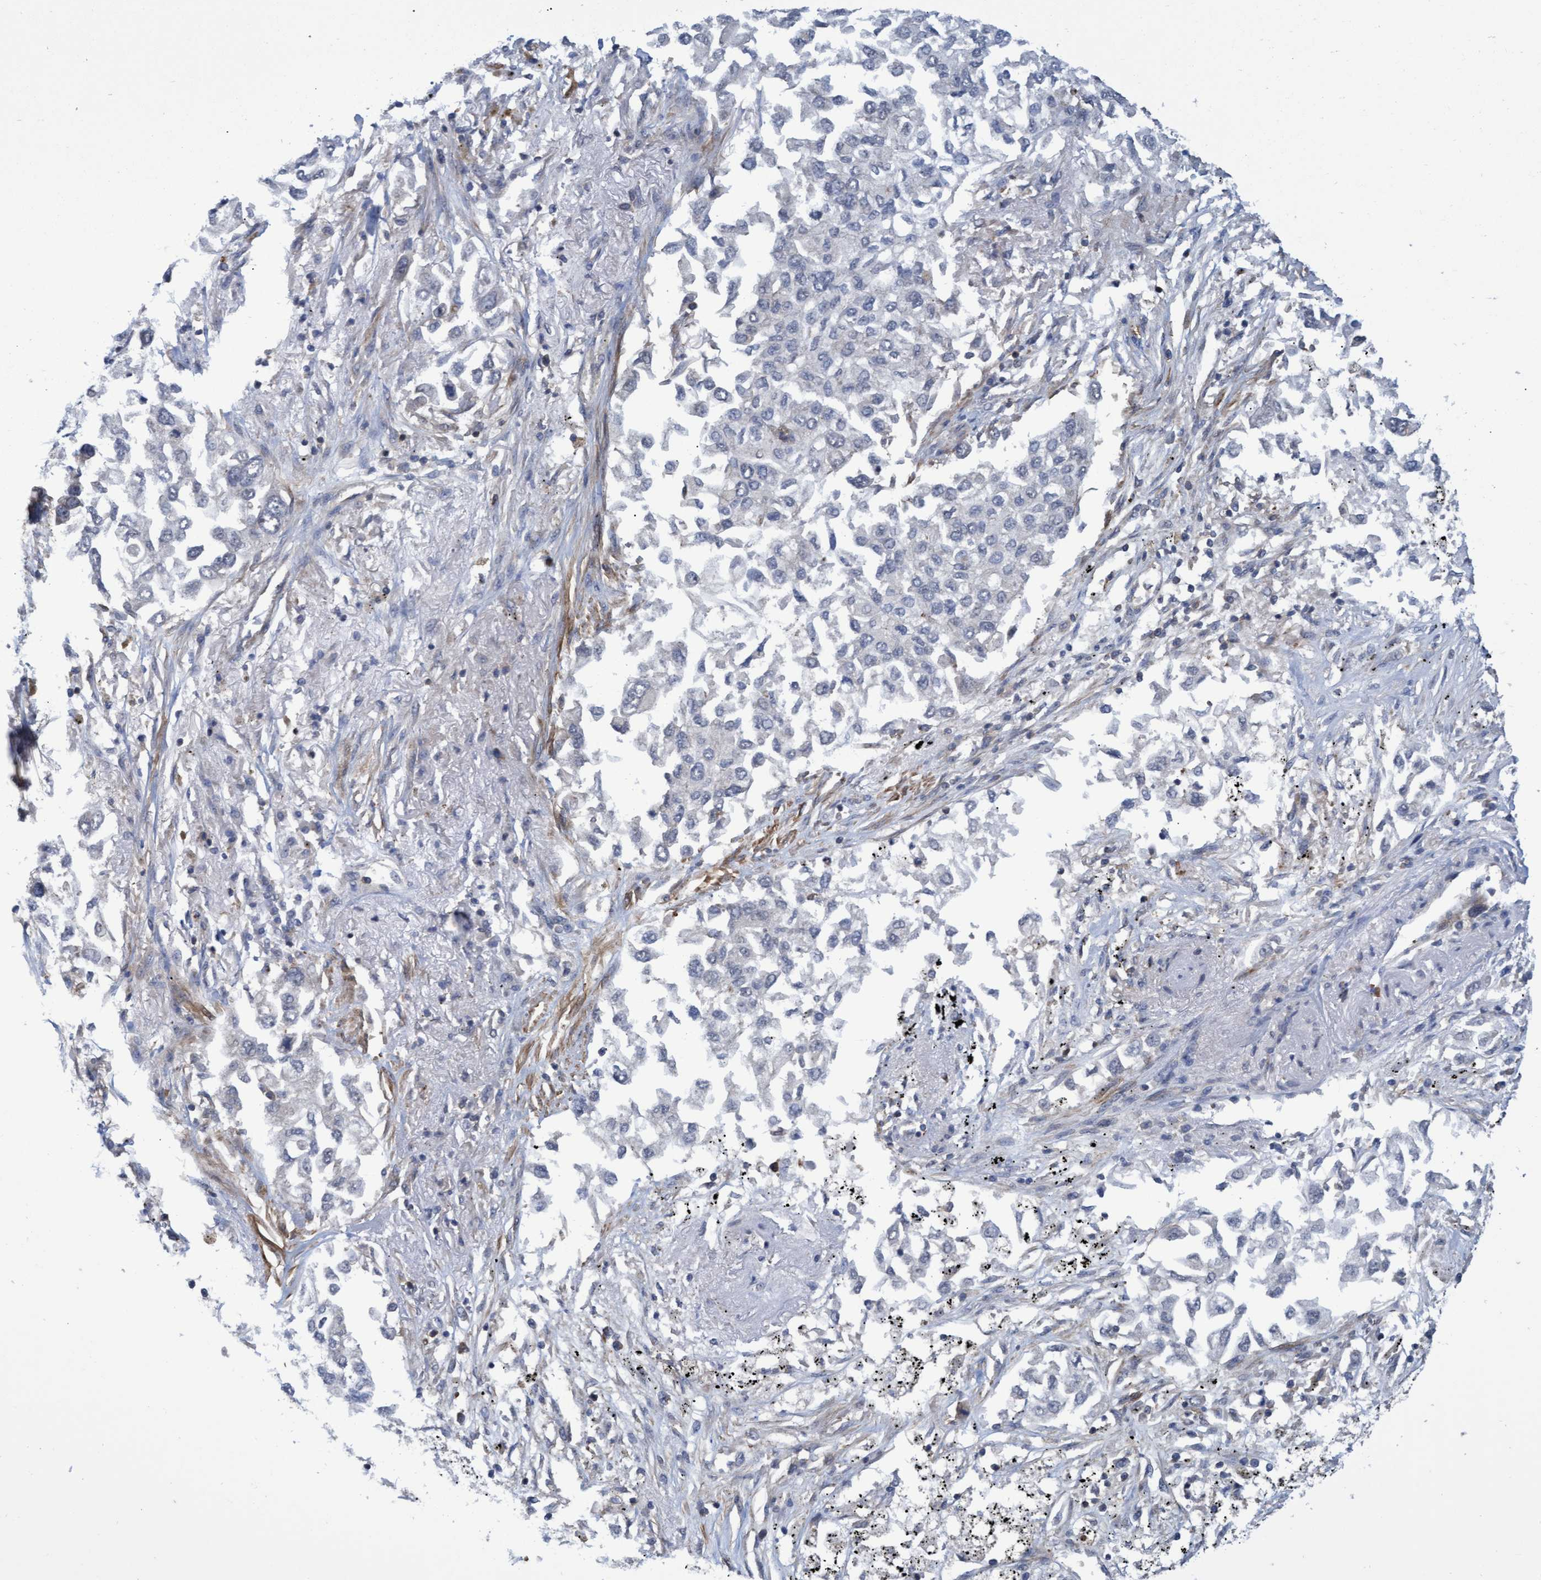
{"staining": {"intensity": "negative", "quantity": "none", "location": "none"}, "tissue": "lung cancer", "cell_type": "Tumor cells", "image_type": "cancer", "snomed": [{"axis": "morphology", "description": "Inflammation, NOS"}, {"axis": "morphology", "description": "Adenocarcinoma, NOS"}, {"axis": "topography", "description": "Lung"}], "caption": "There is no significant positivity in tumor cells of lung cancer.", "gene": "NAA15", "patient": {"sex": "male", "age": 63}}